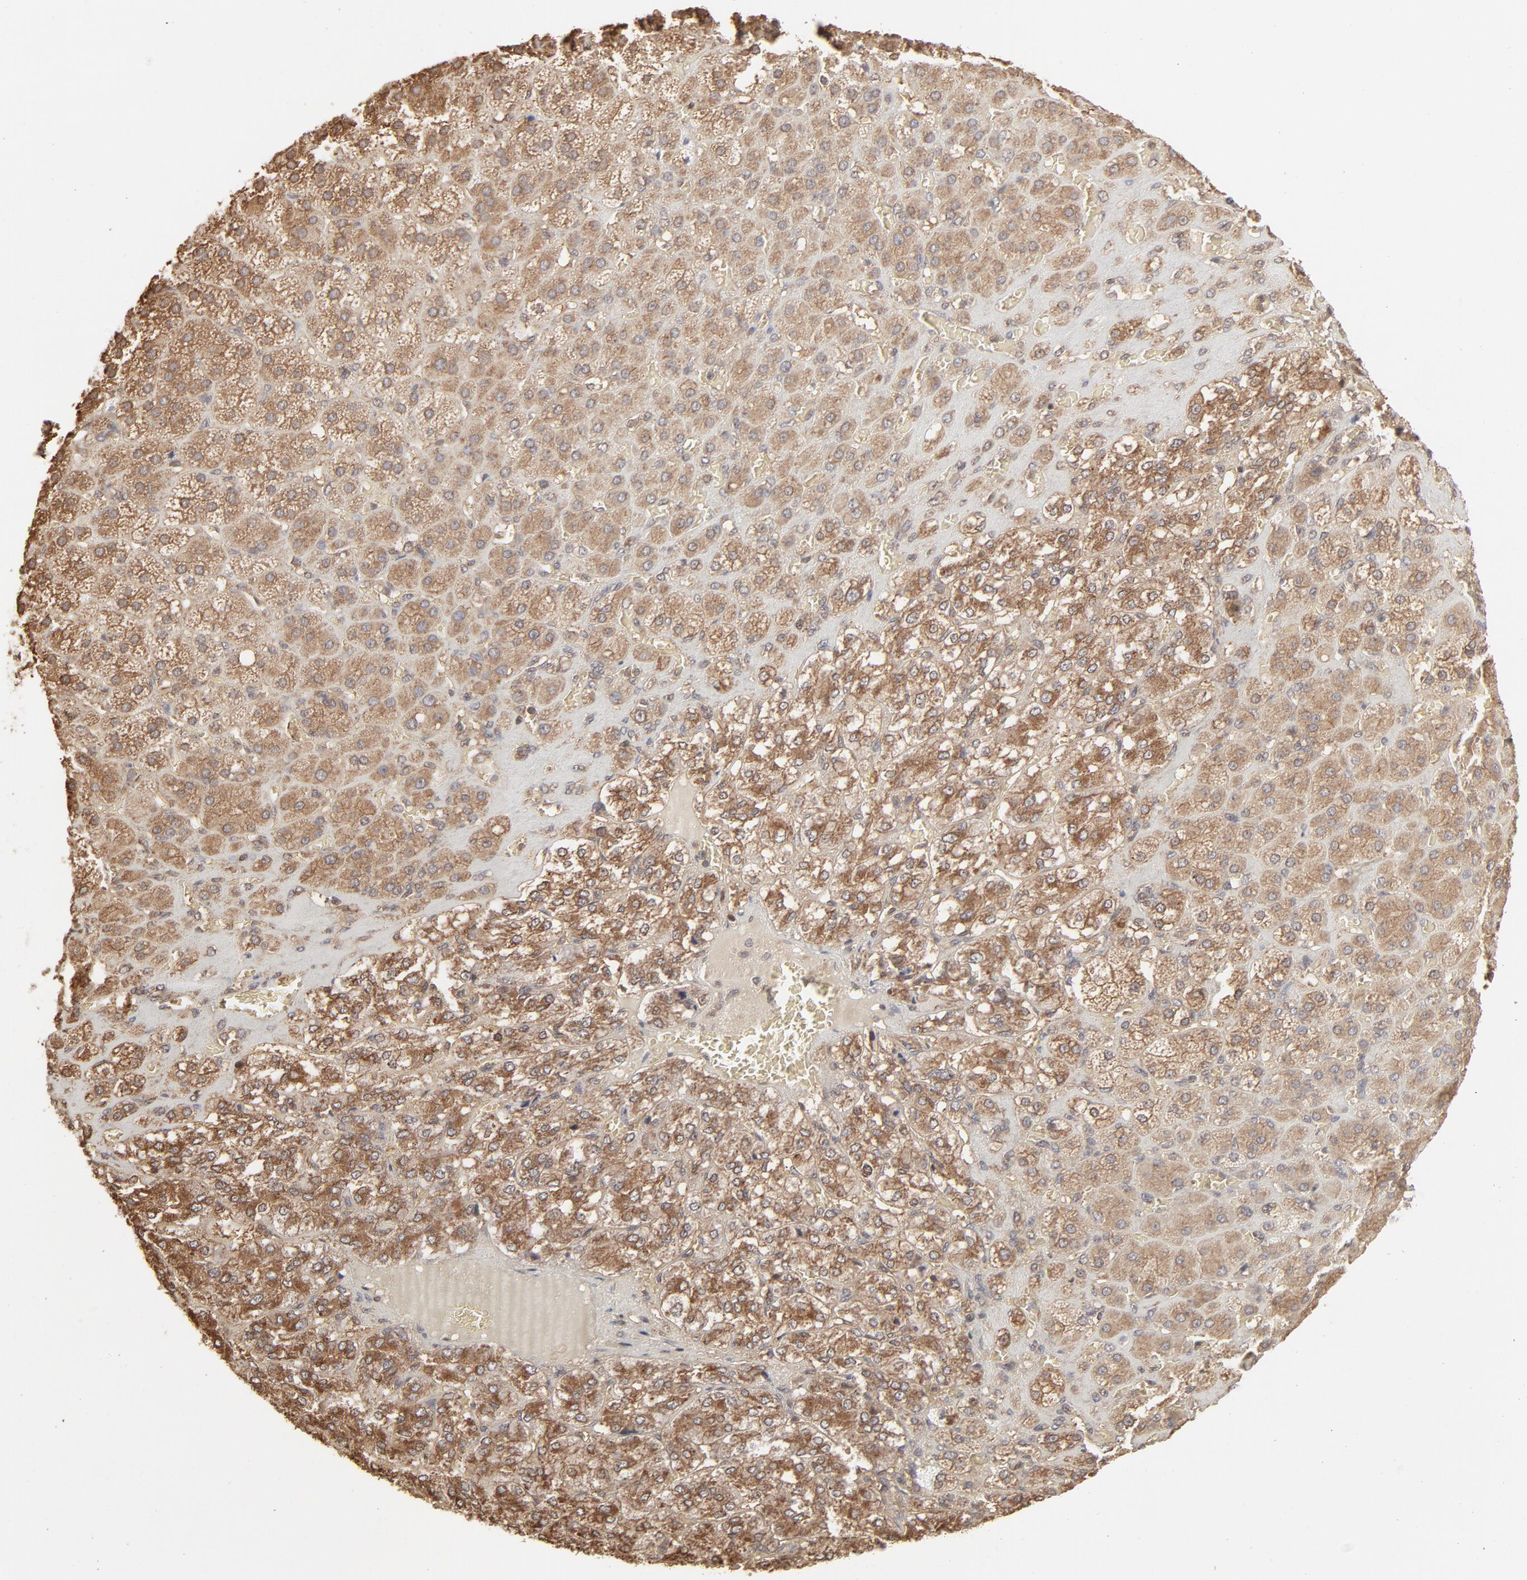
{"staining": {"intensity": "moderate", "quantity": ">75%", "location": "cytoplasmic/membranous"}, "tissue": "adrenal gland", "cell_type": "Glandular cells", "image_type": "normal", "snomed": [{"axis": "morphology", "description": "Normal tissue, NOS"}, {"axis": "topography", "description": "Adrenal gland"}], "caption": "About >75% of glandular cells in benign human adrenal gland reveal moderate cytoplasmic/membranous protein expression as visualized by brown immunohistochemical staining.", "gene": "PPP2CA", "patient": {"sex": "female", "age": 71}}